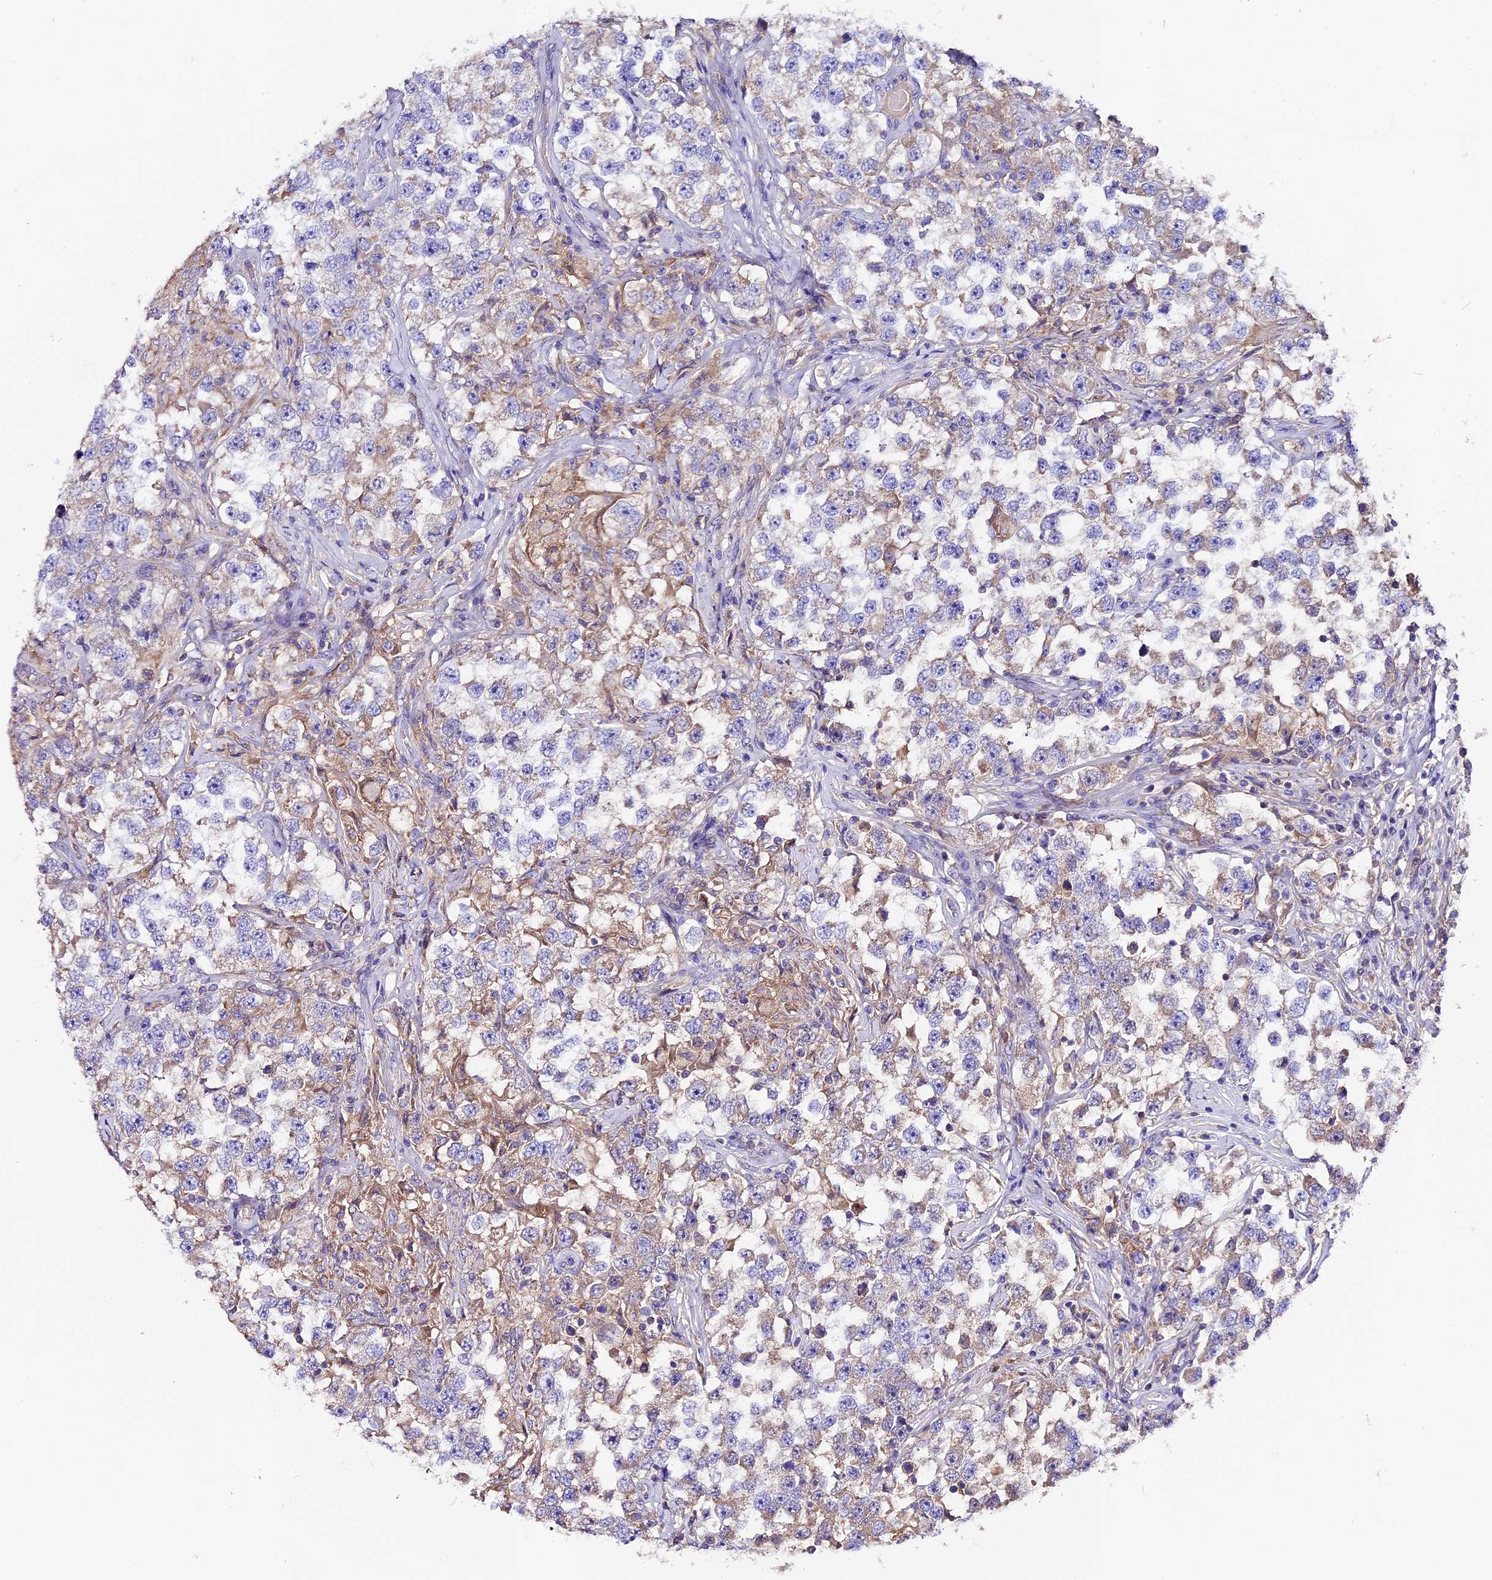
{"staining": {"intensity": "weak", "quantity": "<25%", "location": "cytoplasmic/membranous"}, "tissue": "testis cancer", "cell_type": "Tumor cells", "image_type": "cancer", "snomed": [{"axis": "morphology", "description": "Seminoma, NOS"}, {"axis": "topography", "description": "Testis"}], "caption": "IHC of testis cancer shows no staining in tumor cells. (Stains: DAB immunohistochemistry with hematoxylin counter stain, Microscopy: brightfield microscopy at high magnification).", "gene": "SIX5", "patient": {"sex": "male", "age": 46}}